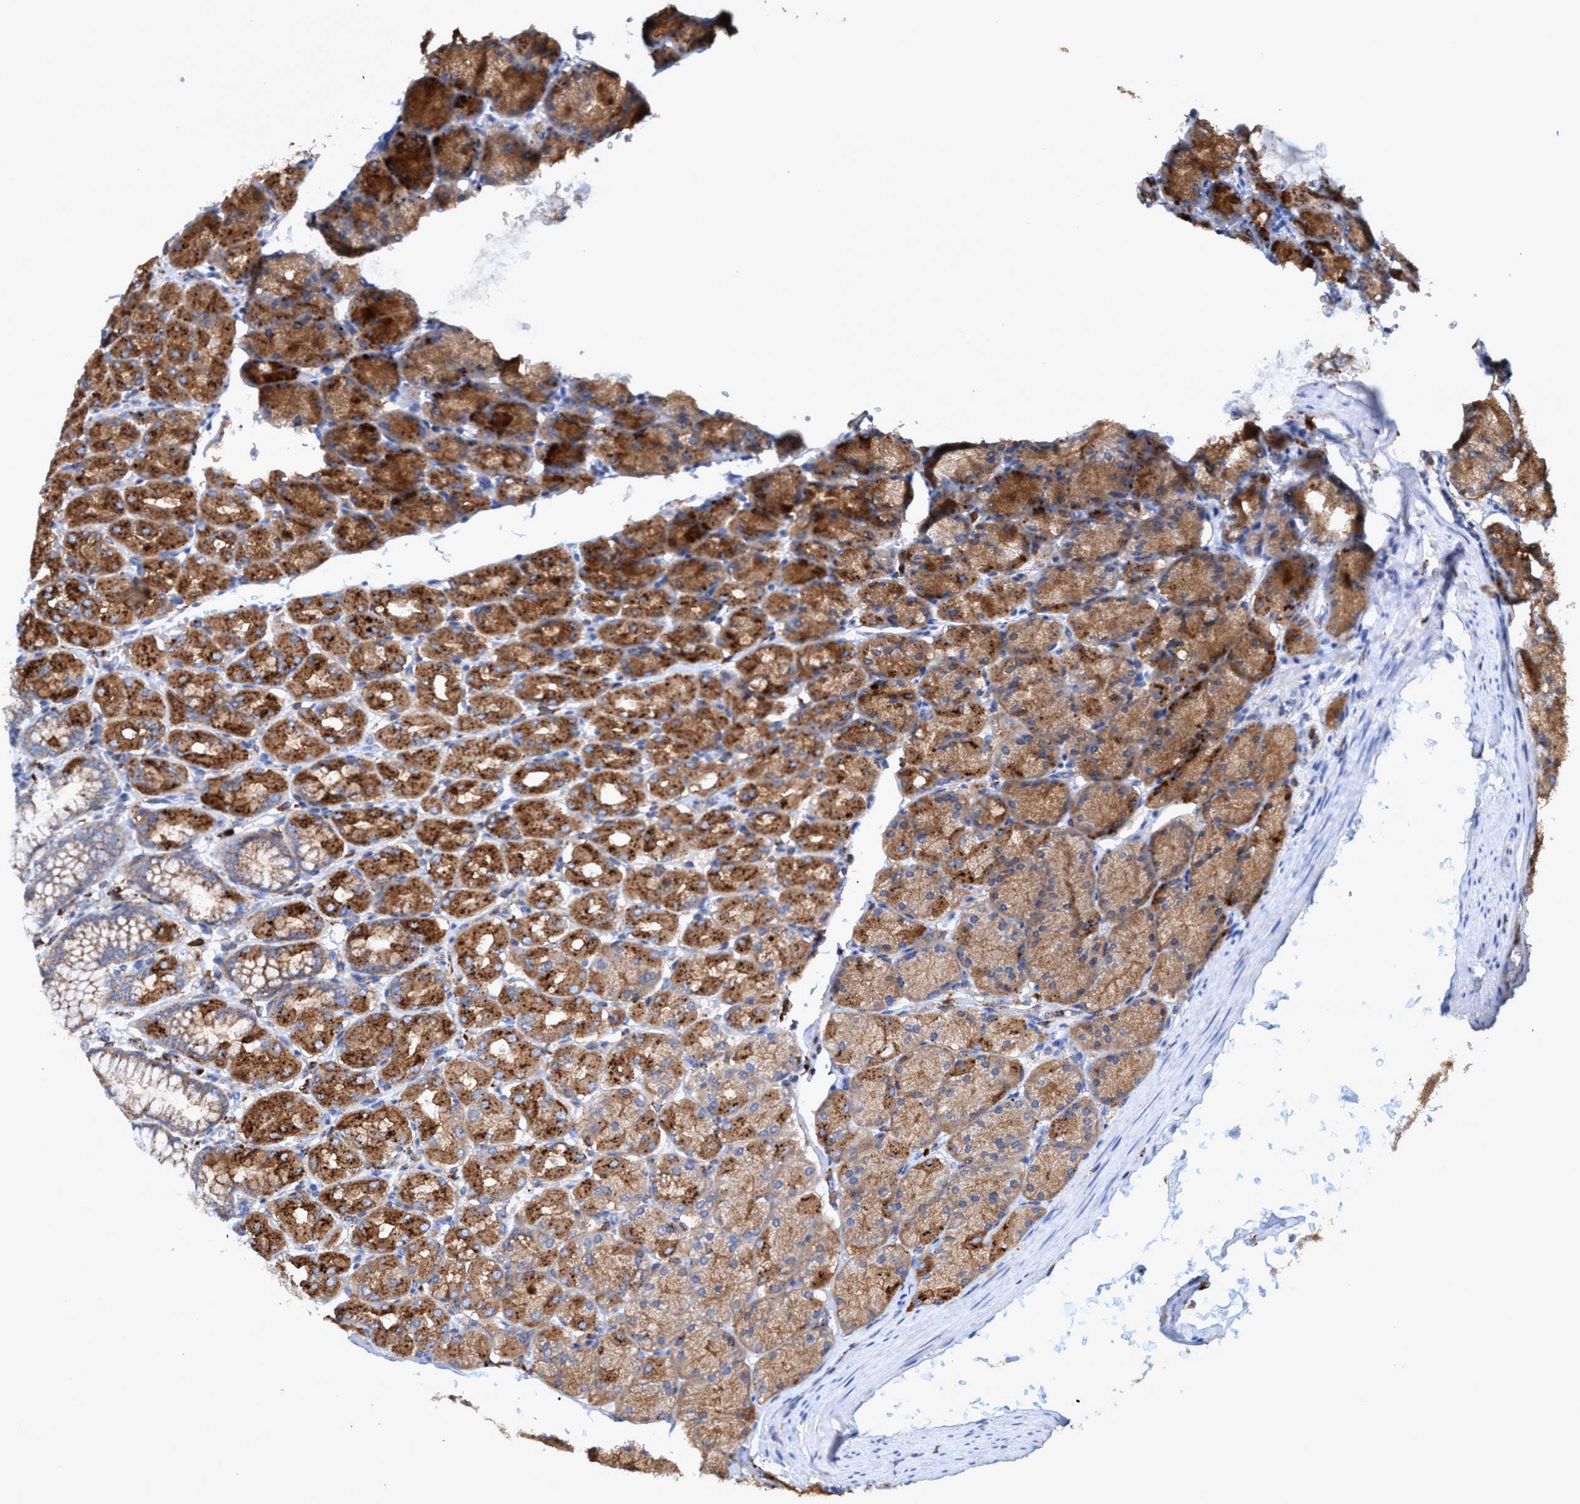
{"staining": {"intensity": "strong", "quantity": "25%-75%", "location": "cytoplasmic/membranous"}, "tissue": "stomach", "cell_type": "Glandular cells", "image_type": "normal", "snomed": [{"axis": "morphology", "description": "Normal tissue, NOS"}, {"axis": "topography", "description": "Stomach, upper"}], "caption": "Immunohistochemical staining of unremarkable stomach demonstrates high levels of strong cytoplasmic/membranous positivity in approximately 25%-75% of glandular cells. (Stains: DAB in brown, nuclei in blue, Microscopy: brightfield microscopy at high magnification).", "gene": "TRIM65", "patient": {"sex": "female", "age": 56}}